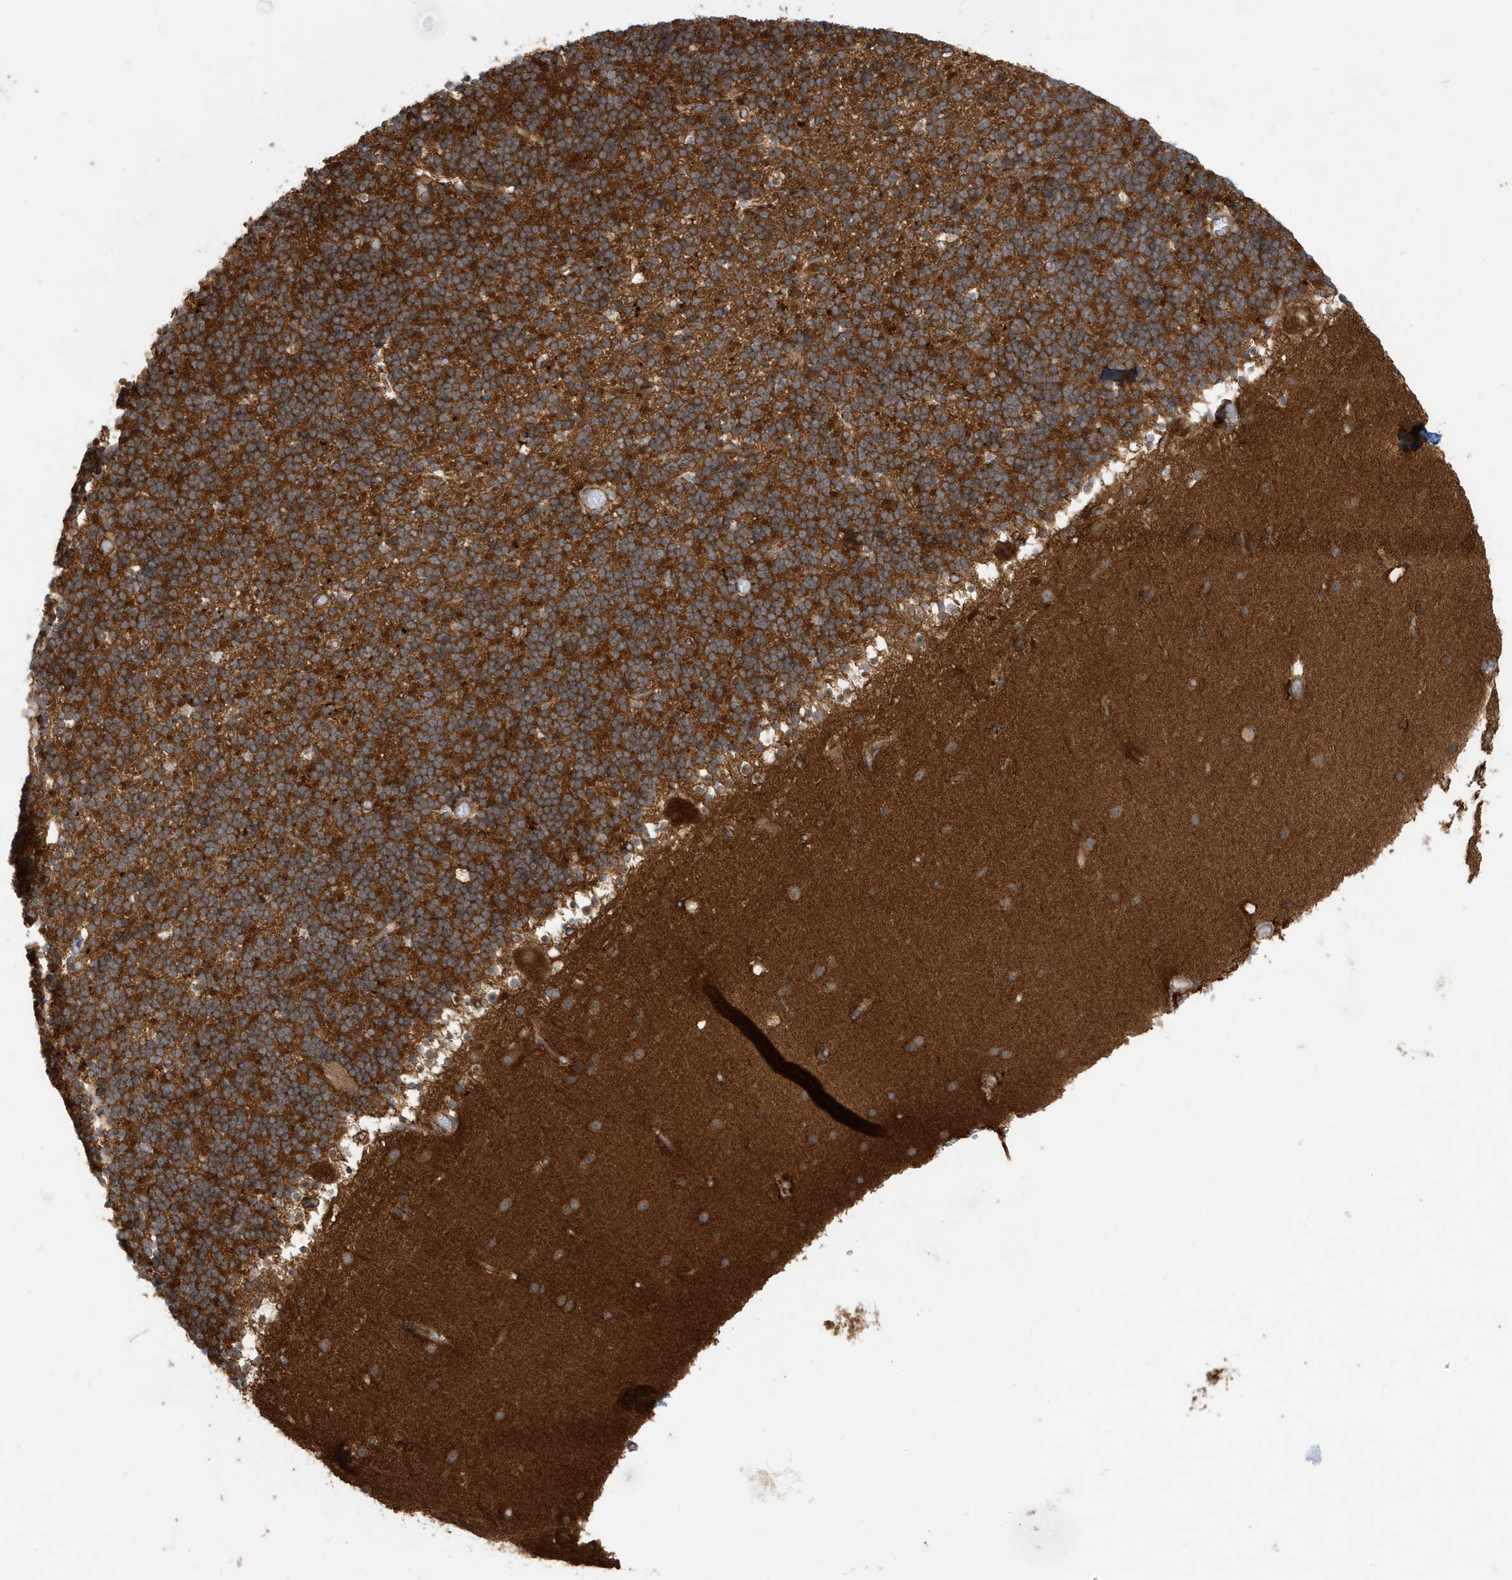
{"staining": {"intensity": "strong", "quantity": ">75%", "location": "cytoplasmic/membranous"}, "tissue": "cerebellum", "cell_type": "Cells in granular layer", "image_type": "normal", "snomed": [{"axis": "morphology", "description": "Normal tissue, NOS"}, {"axis": "topography", "description": "Cerebellum"}], "caption": "Cerebellum stained with IHC exhibits strong cytoplasmic/membranous staining in about >75% of cells in granular layer. Ihc stains the protein in brown and the nuclei are stained blue.", "gene": "ATP23", "patient": {"sex": "male", "age": 57}}